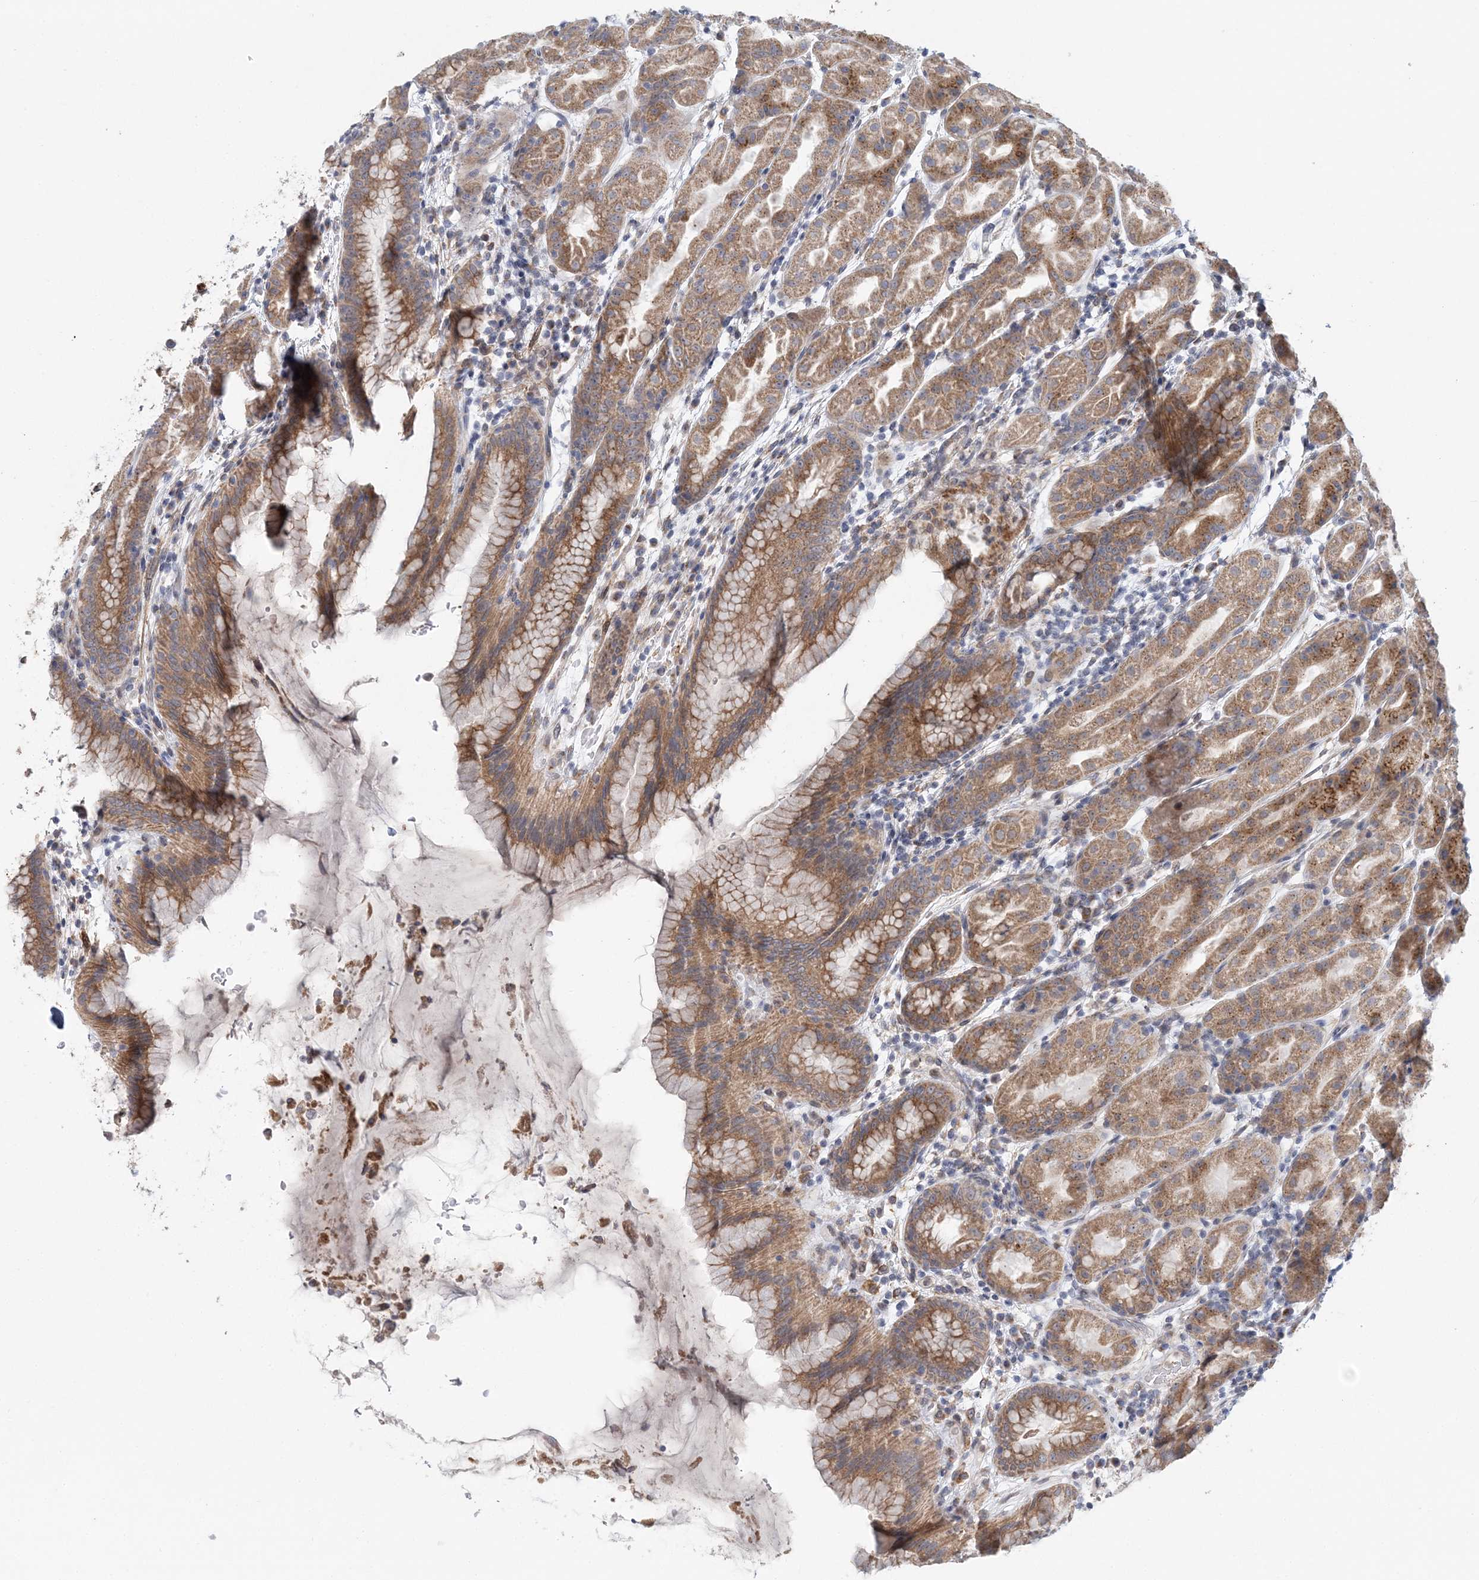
{"staining": {"intensity": "moderate", "quantity": ">75%", "location": "cytoplasmic/membranous"}, "tissue": "stomach", "cell_type": "Glandular cells", "image_type": "normal", "snomed": [{"axis": "morphology", "description": "Normal tissue, NOS"}, {"axis": "topography", "description": "Stomach"}], "caption": "Immunohistochemical staining of unremarkable human stomach shows >75% levels of moderate cytoplasmic/membranous protein expression in approximately >75% of glandular cells. (brown staining indicates protein expression, while blue staining denotes nuclei).", "gene": "PCYOX1L", "patient": {"sex": "female", "age": 79}}